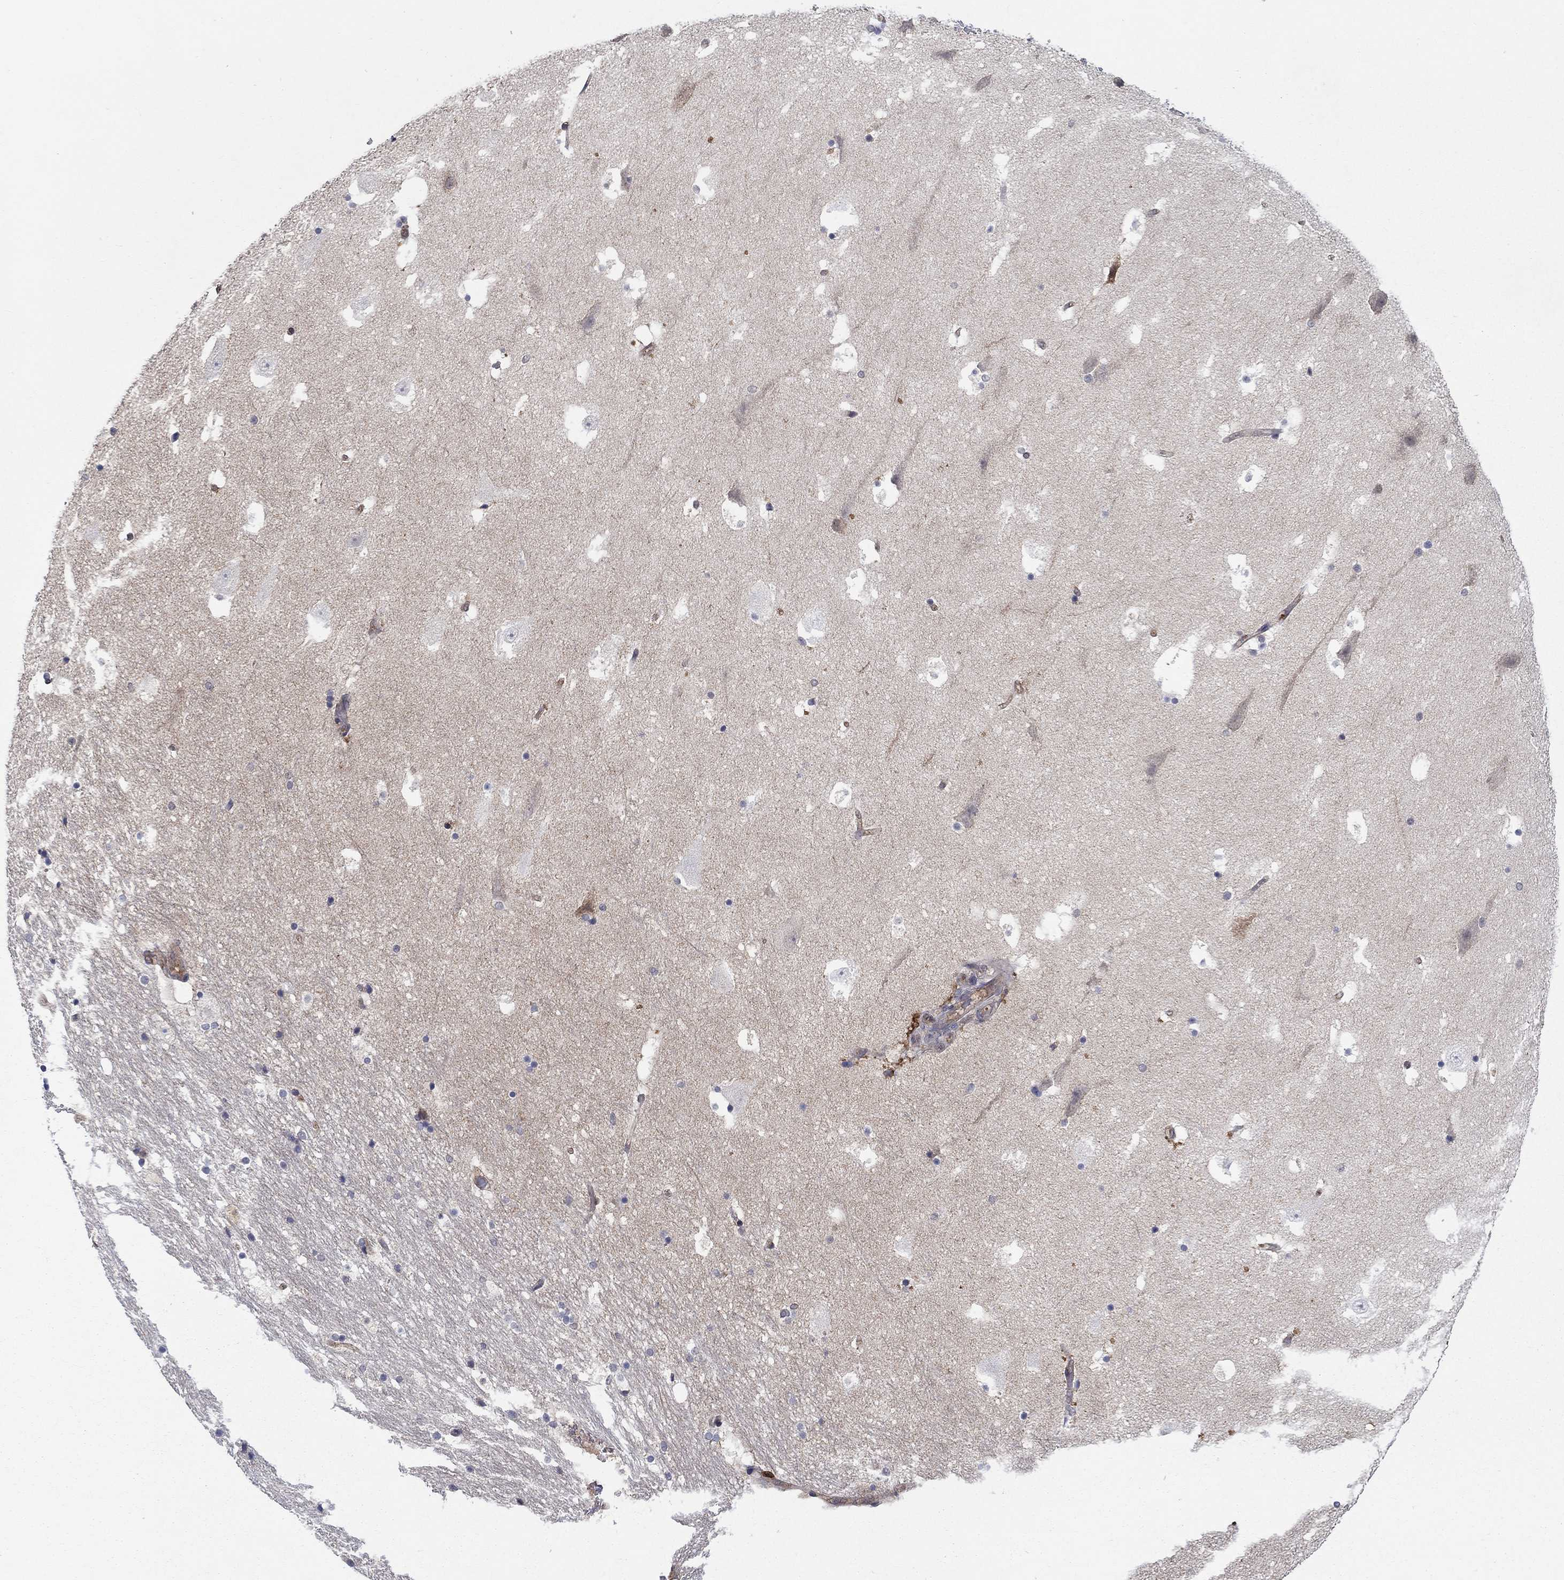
{"staining": {"intensity": "moderate", "quantity": "<25%", "location": "cytoplasmic/membranous"}, "tissue": "hippocampus", "cell_type": "Glial cells", "image_type": "normal", "snomed": [{"axis": "morphology", "description": "Normal tissue, NOS"}, {"axis": "topography", "description": "Hippocampus"}], "caption": "An immunohistochemistry (IHC) histopathology image of unremarkable tissue is shown. Protein staining in brown labels moderate cytoplasmic/membranous positivity in hippocampus within glial cells.", "gene": "AGFG2", "patient": {"sex": "male", "age": 51}}